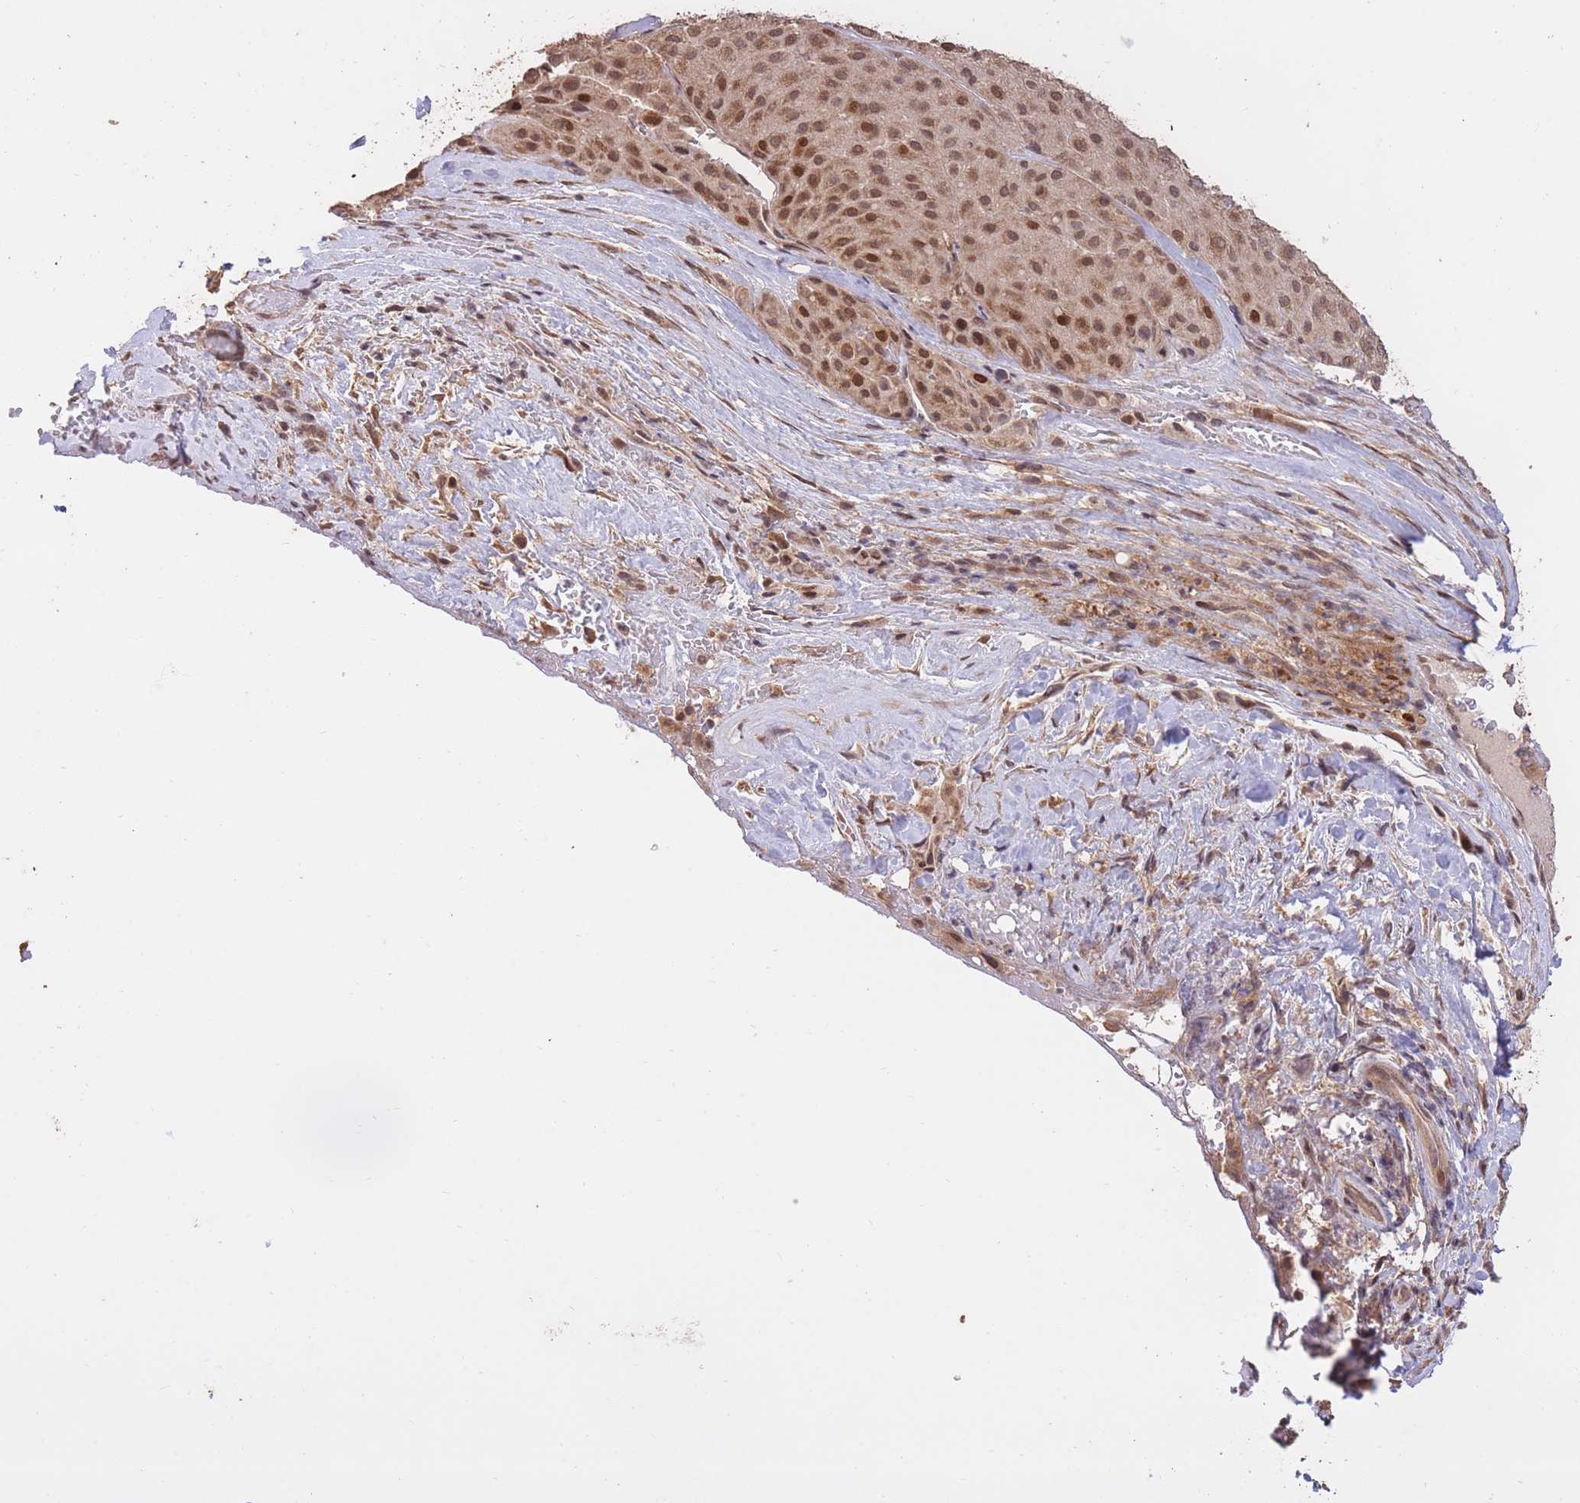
{"staining": {"intensity": "moderate", "quantity": ">75%", "location": "nuclear"}, "tissue": "melanoma", "cell_type": "Tumor cells", "image_type": "cancer", "snomed": [{"axis": "morphology", "description": "Malignant melanoma, Metastatic site"}, {"axis": "topography", "description": "Smooth muscle"}], "caption": "Approximately >75% of tumor cells in human malignant melanoma (metastatic site) show moderate nuclear protein positivity as visualized by brown immunohistochemical staining.", "gene": "RGS14", "patient": {"sex": "male", "age": 41}}